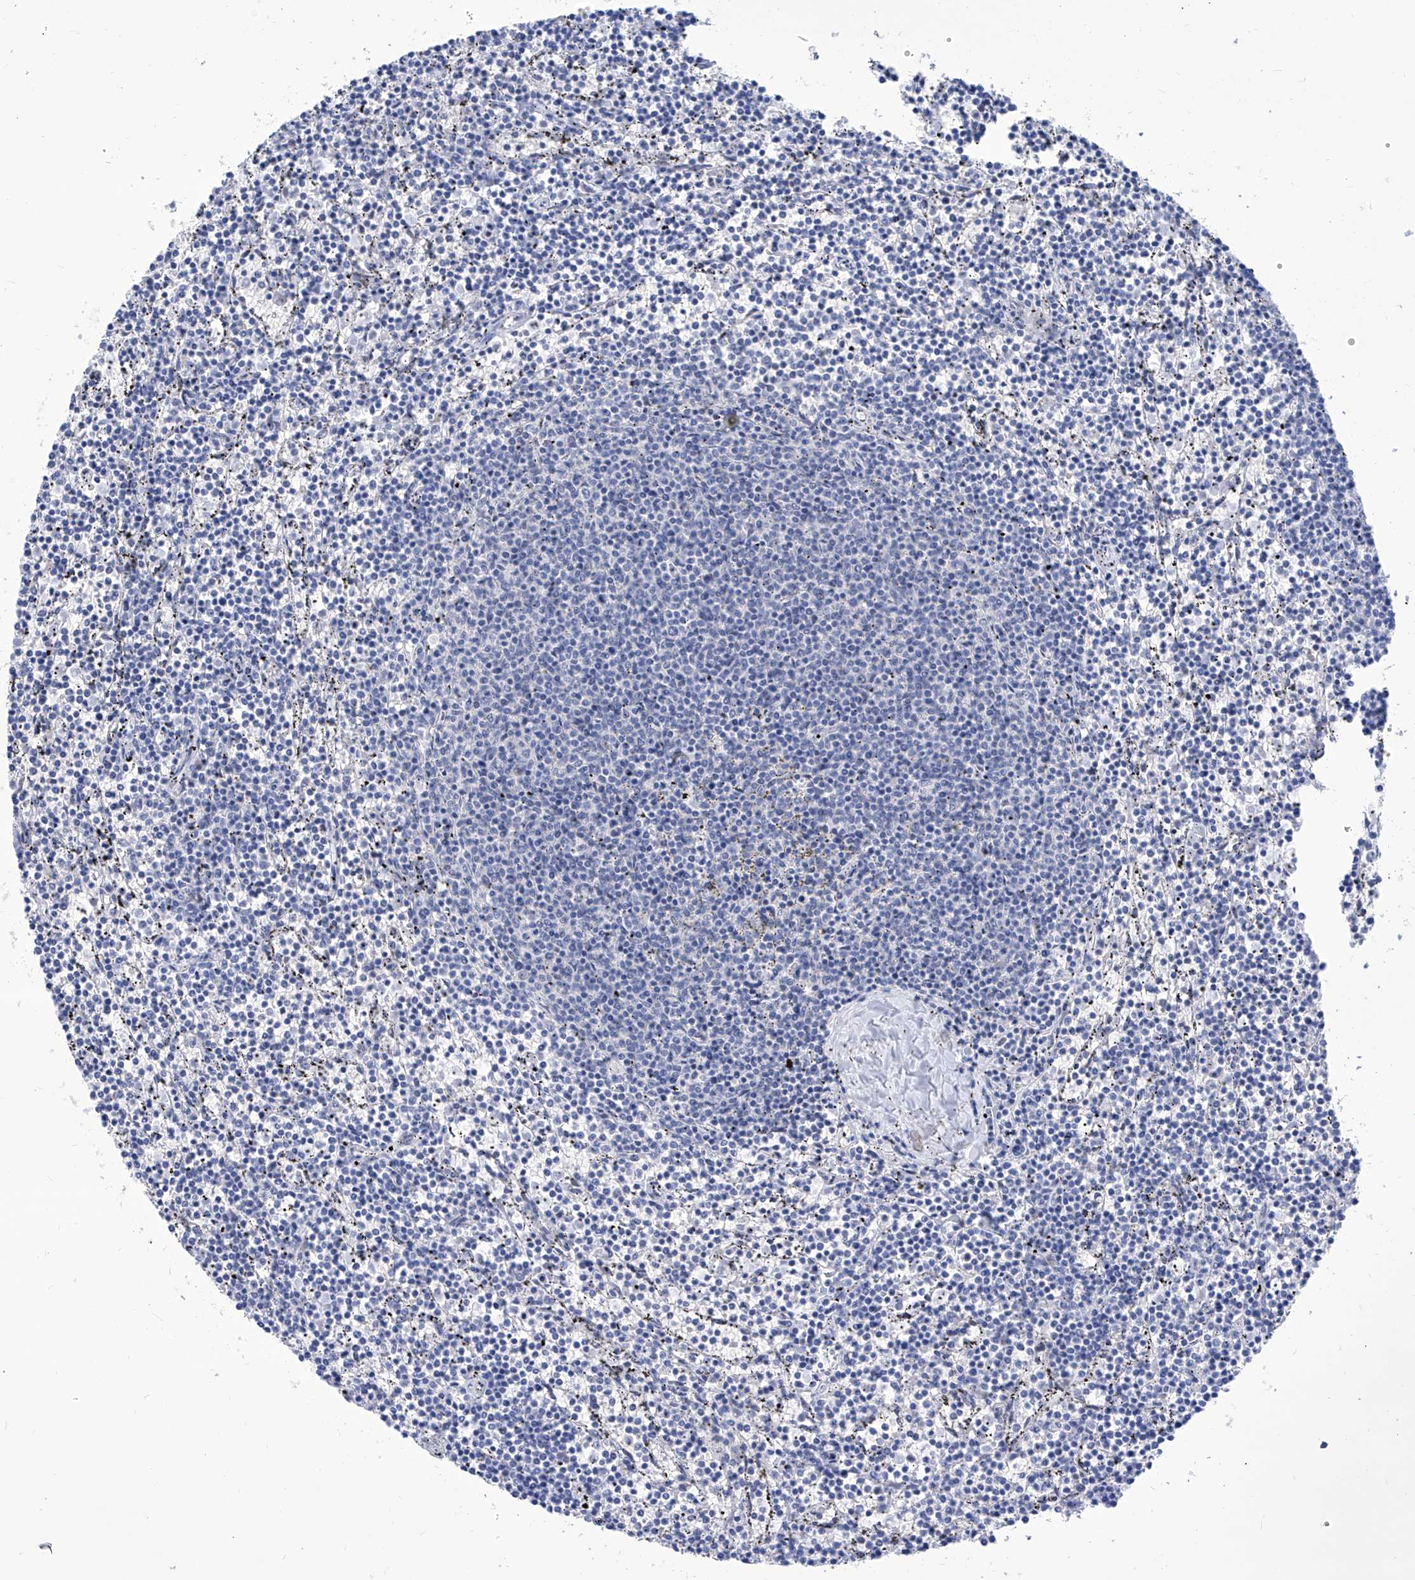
{"staining": {"intensity": "negative", "quantity": "none", "location": "none"}, "tissue": "lymphoma", "cell_type": "Tumor cells", "image_type": "cancer", "snomed": [{"axis": "morphology", "description": "Malignant lymphoma, non-Hodgkin's type, Low grade"}, {"axis": "topography", "description": "Spleen"}], "caption": "Tumor cells show no significant protein expression in low-grade malignant lymphoma, non-Hodgkin's type.", "gene": "SART1", "patient": {"sex": "female", "age": 50}}